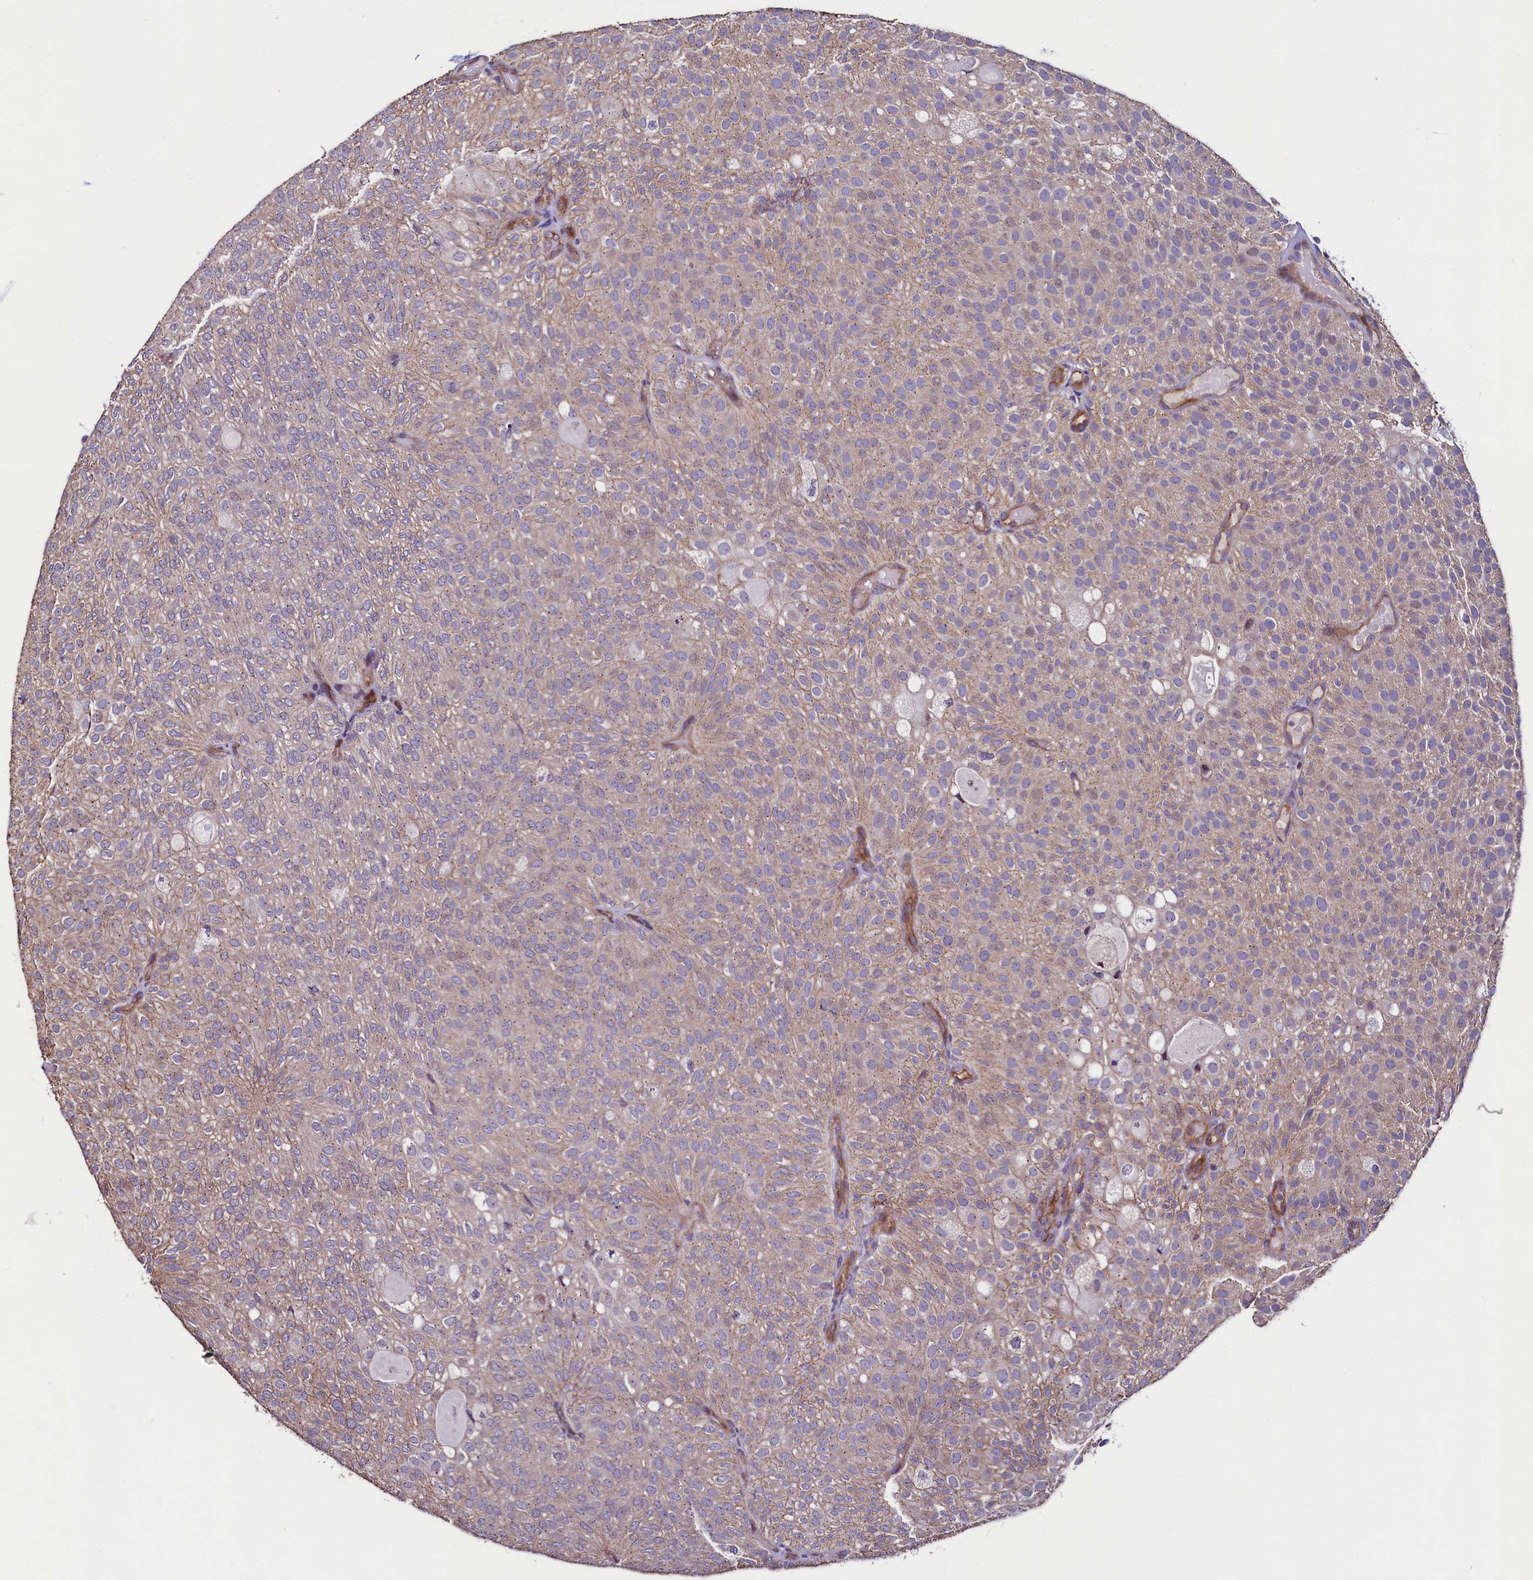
{"staining": {"intensity": "weak", "quantity": "25%-75%", "location": "cytoplasmic/membranous"}, "tissue": "urothelial cancer", "cell_type": "Tumor cells", "image_type": "cancer", "snomed": [{"axis": "morphology", "description": "Urothelial carcinoma, Low grade"}, {"axis": "topography", "description": "Urinary bladder"}], "caption": "An IHC image of tumor tissue is shown. Protein staining in brown labels weak cytoplasmic/membranous positivity in urothelial cancer within tumor cells. The staining was performed using DAB to visualize the protein expression in brown, while the nuclei were stained in blue with hematoxylin (Magnification: 20x).", "gene": "PALM", "patient": {"sex": "male", "age": 78}}